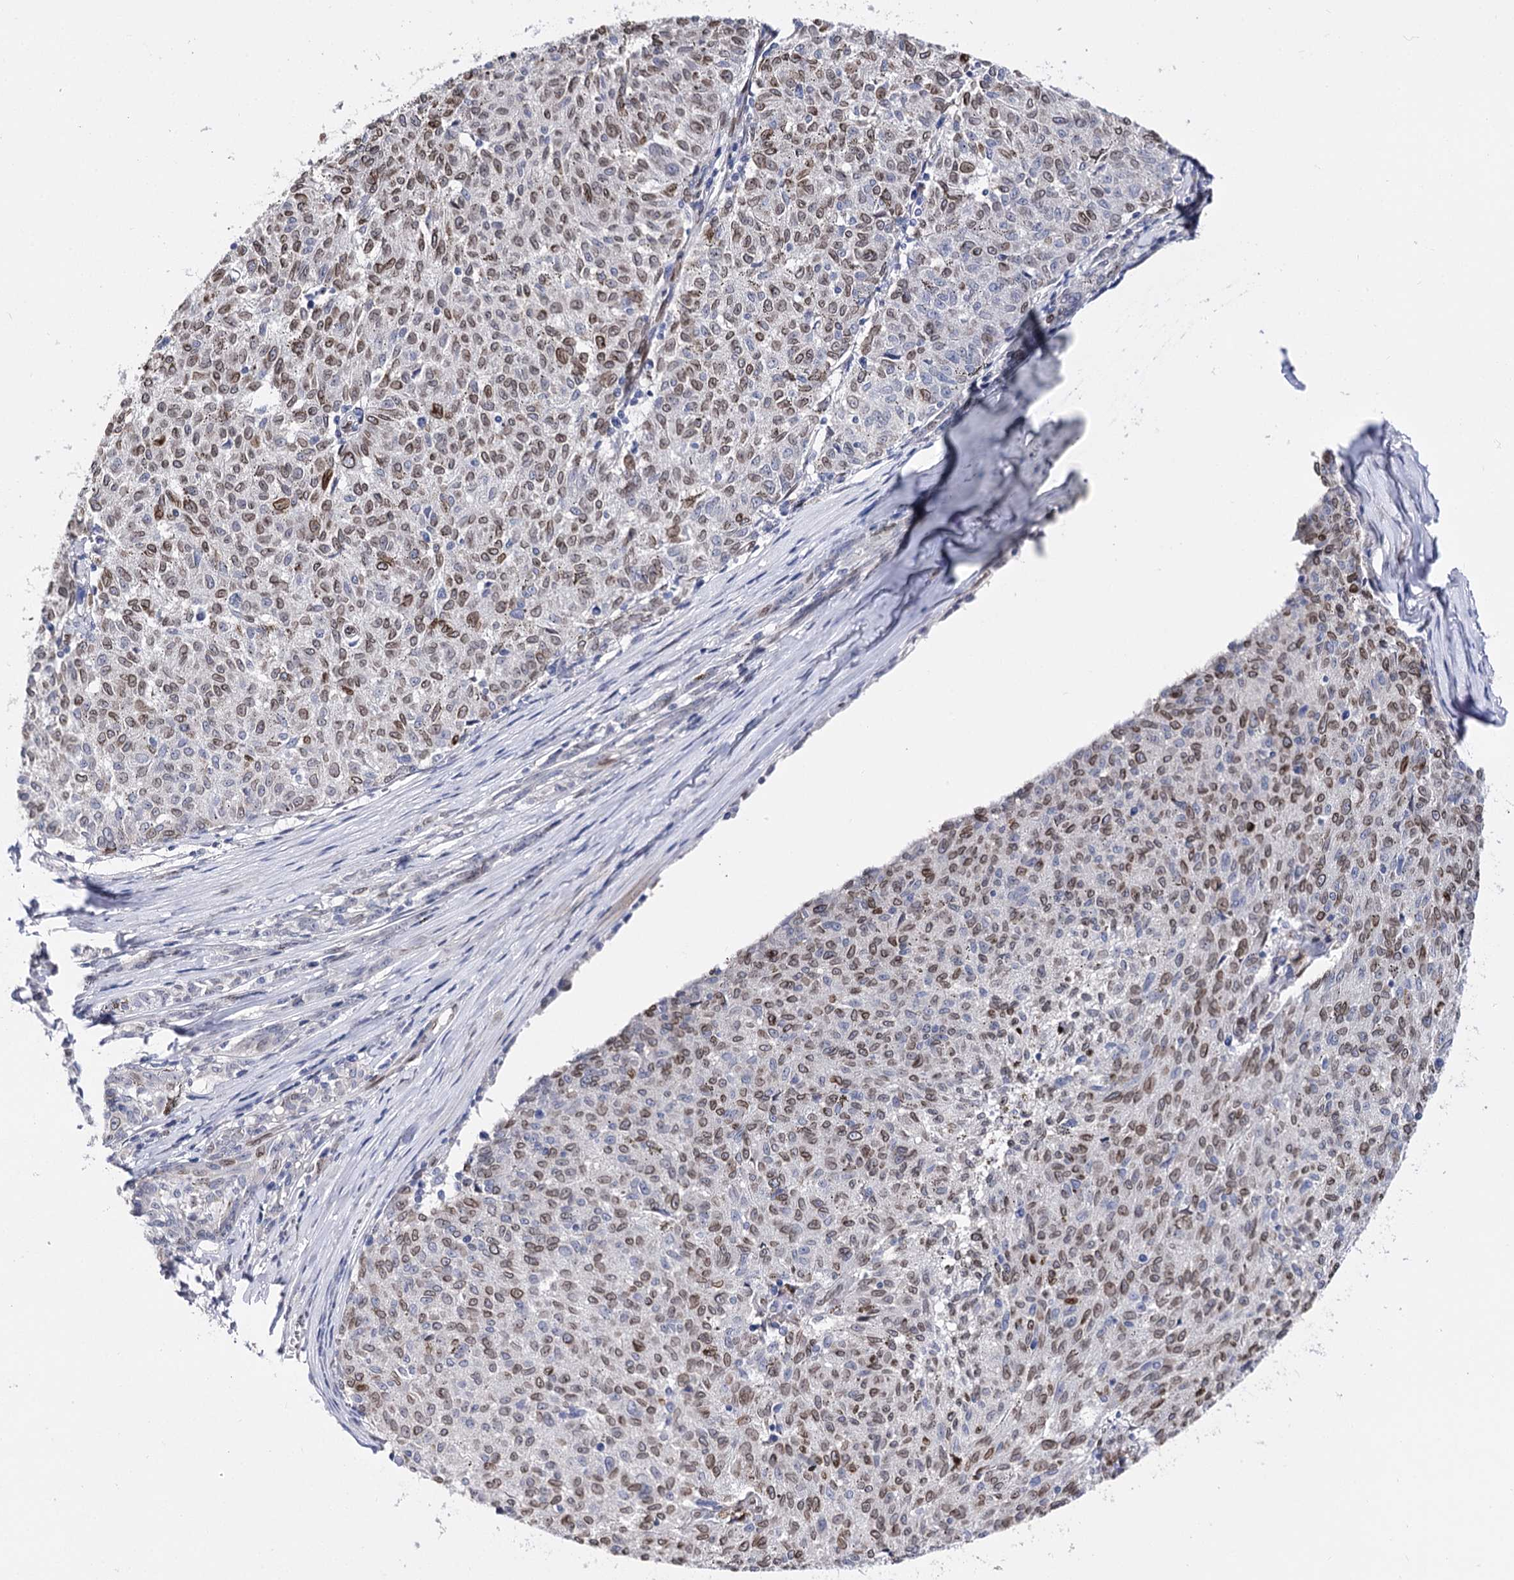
{"staining": {"intensity": "moderate", "quantity": ">75%", "location": "cytoplasmic/membranous,nuclear"}, "tissue": "melanoma", "cell_type": "Tumor cells", "image_type": "cancer", "snomed": [{"axis": "morphology", "description": "Malignant melanoma, NOS"}, {"axis": "topography", "description": "Skin"}], "caption": "A high-resolution photomicrograph shows immunohistochemistry staining of melanoma, which displays moderate cytoplasmic/membranous and nuclear staining in approximately >75% of tumor cells. The protein is stained brown, and the nuclei are stained in blue (DAB IHC with brightfield microscopy, high magnification).", "gene": "TMEM201", "patient": {"sex": "female", "age": 72}}